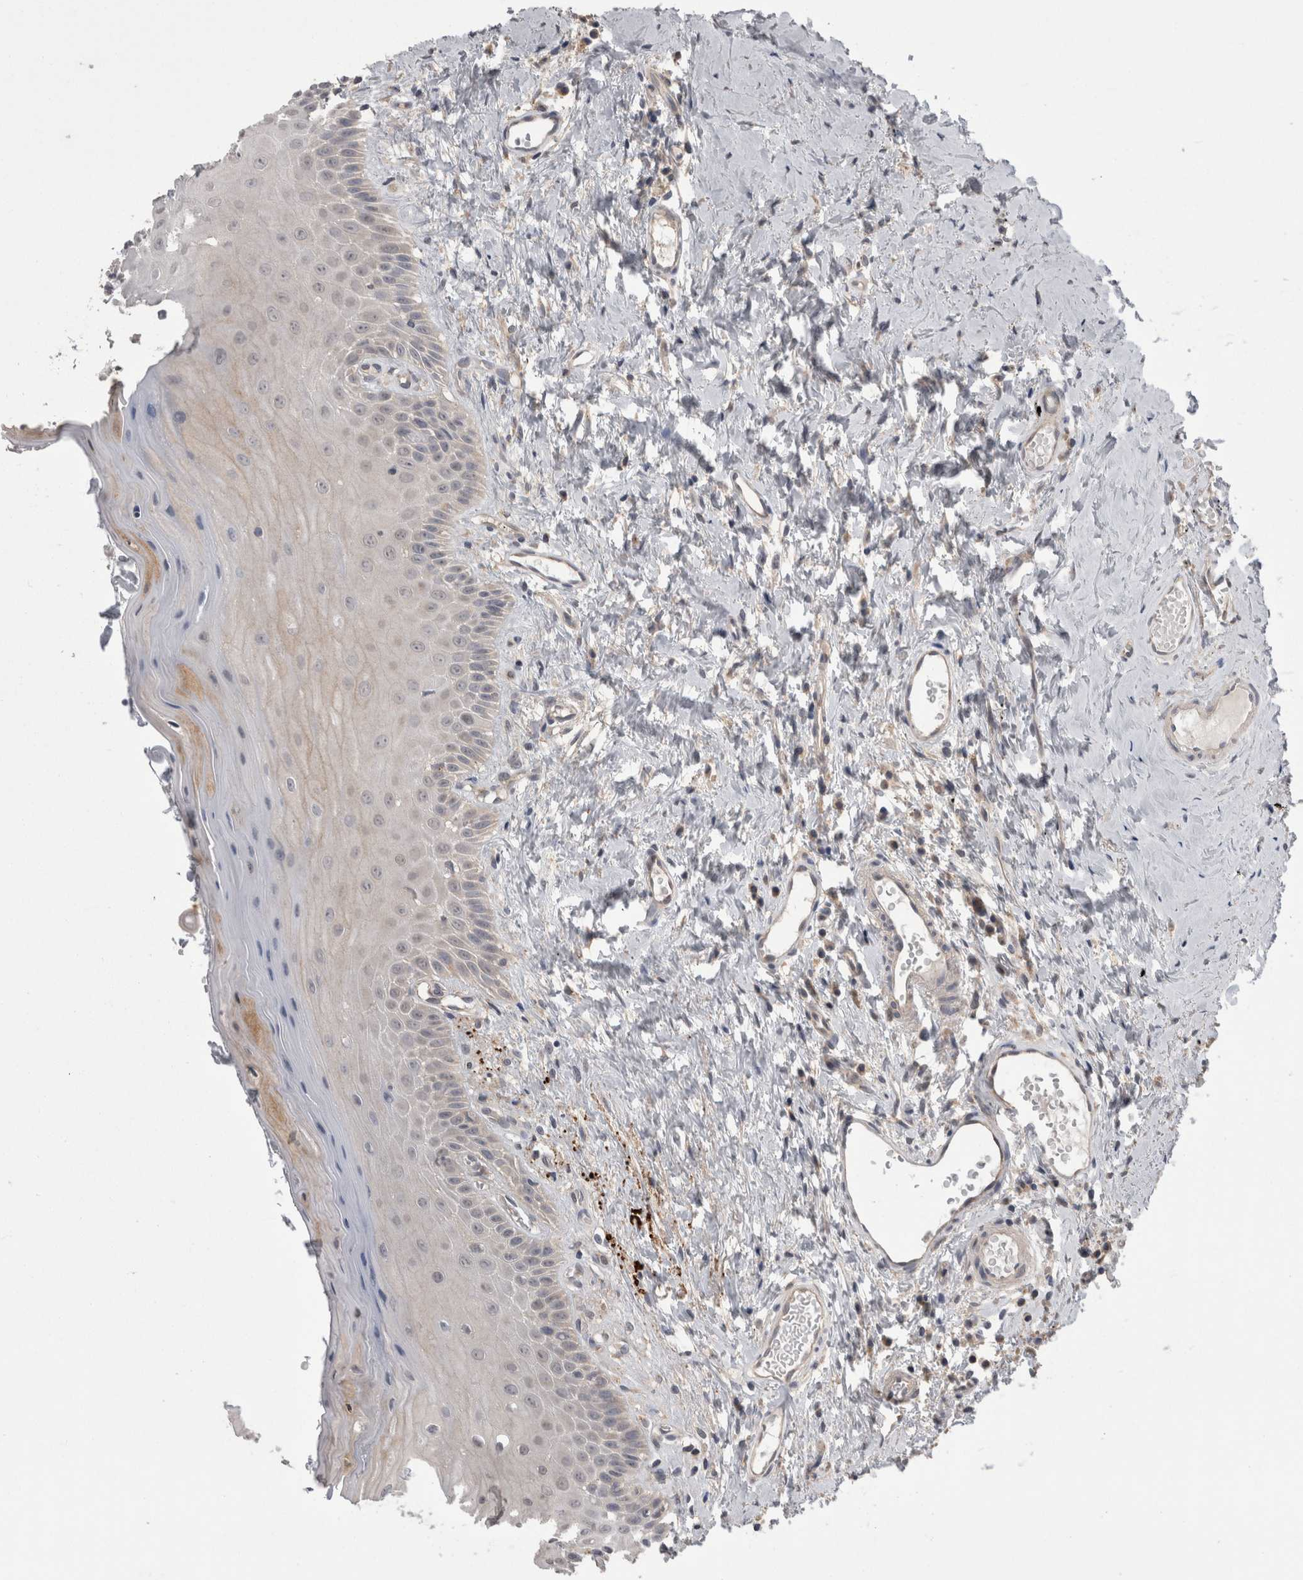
{"staining": {"intensity": "weak", "quantity": "<25%", "location": "cytoplasmic/membranous"}, "tissue": "oral mucosa", "cell_type": "Squamous epithelial cells", "image_type": "normal", "snomed": [{"axis": "morphology", "description": "Normal tissue, NOS"}, {"axis": "topography", "description": "Oral tissue"}], "caption": "Immunohistochemistry (IHC) of benign human oral mucosa shows no positivity in squamous epithelial cells.", "gene": "DCTN6", "patient": {"sex": "male", "age": 66}}